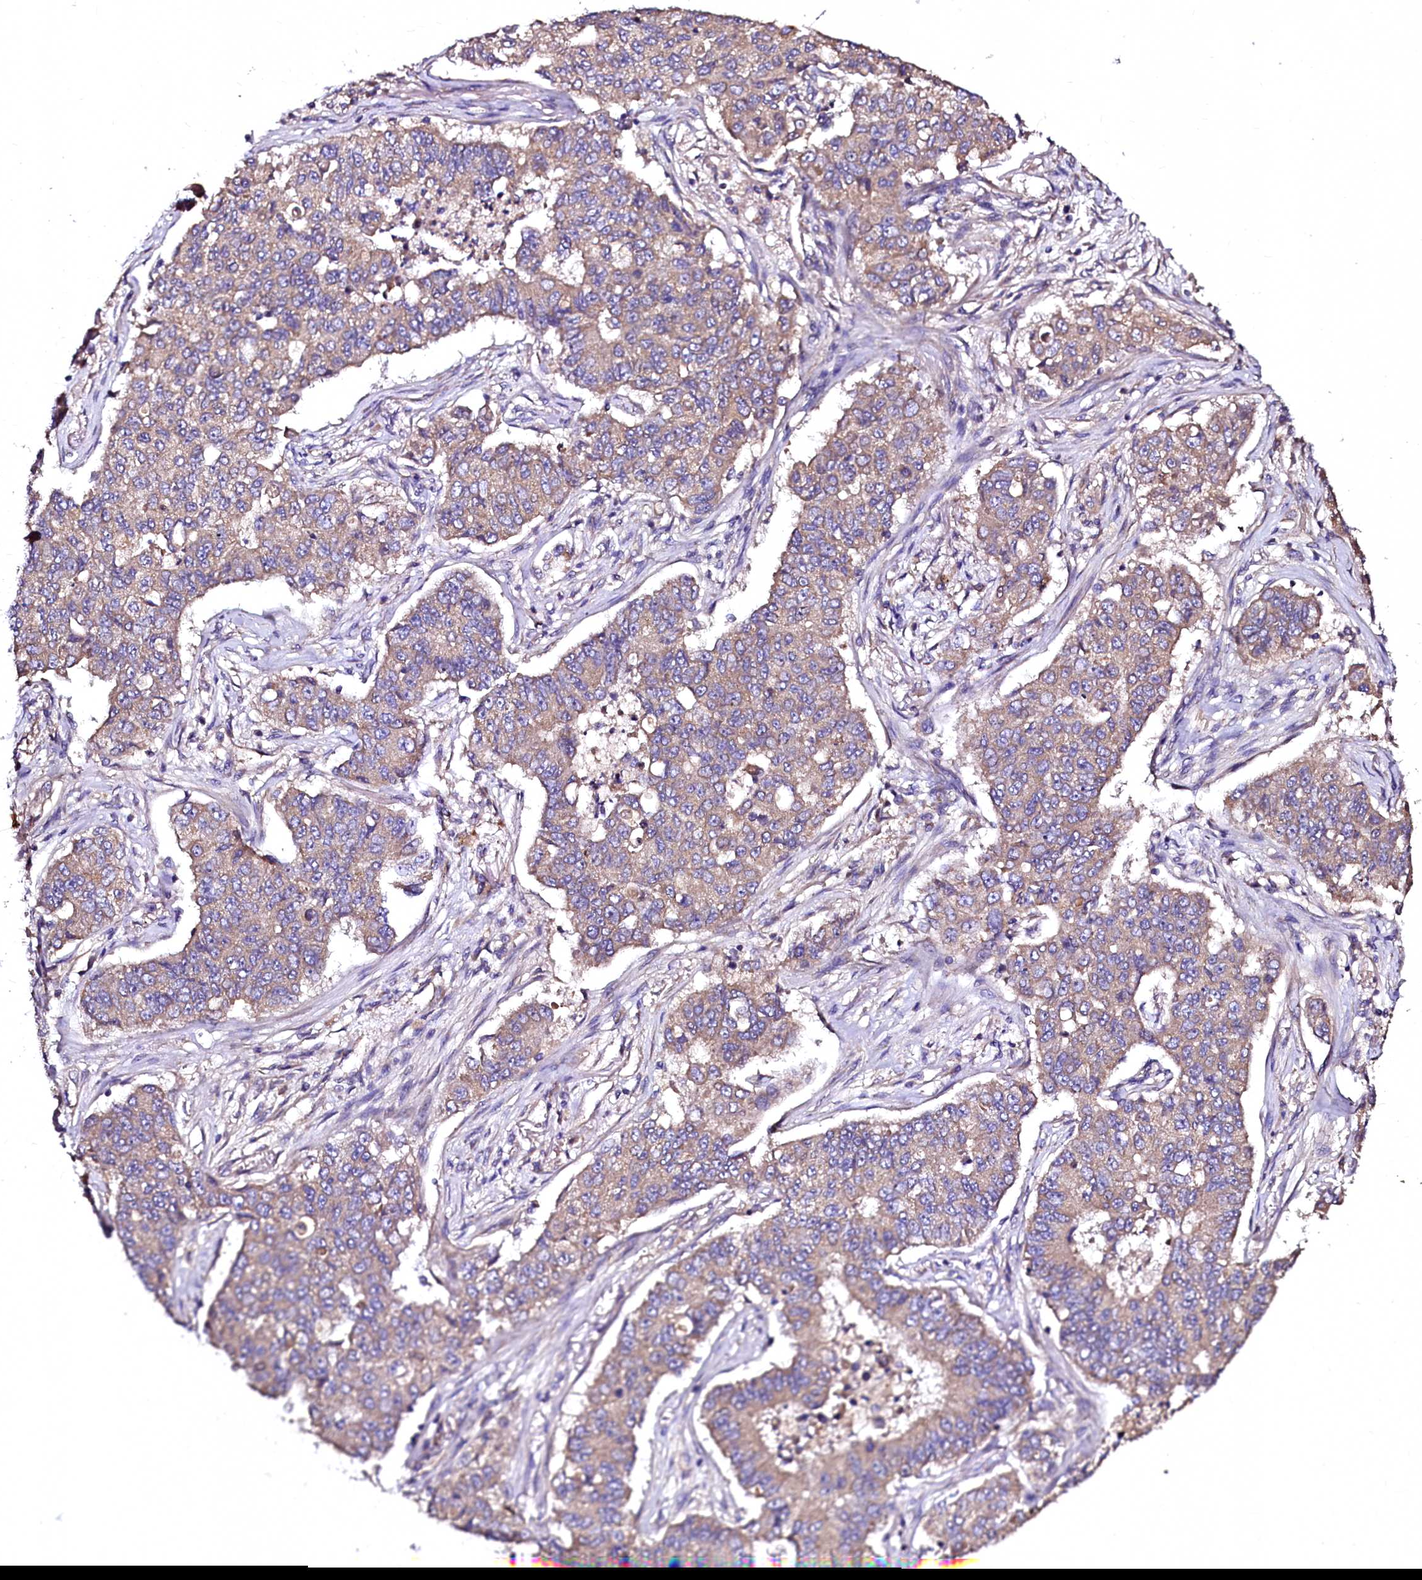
{"staining": {"intensity": "weak", "quantity": "25%-75%", "location": "cytoplasmic/membranous"}, "tissue": "lung cancer", "cell_type": "Tumor cells", "image_type": "cancer", "snomed": [{"axis": "morphology", "description": "Squamous cell carcinoma, NOS"}, {"axis": "topography", "description": "Lung"}], "caption": "Lung squamous cell carcinoma stained for a protein reveals weak cytoplasmic/membranous positivity in tumor cells.", "gene": "APPL2", "patient": {"sex": "male", "age": 74}}